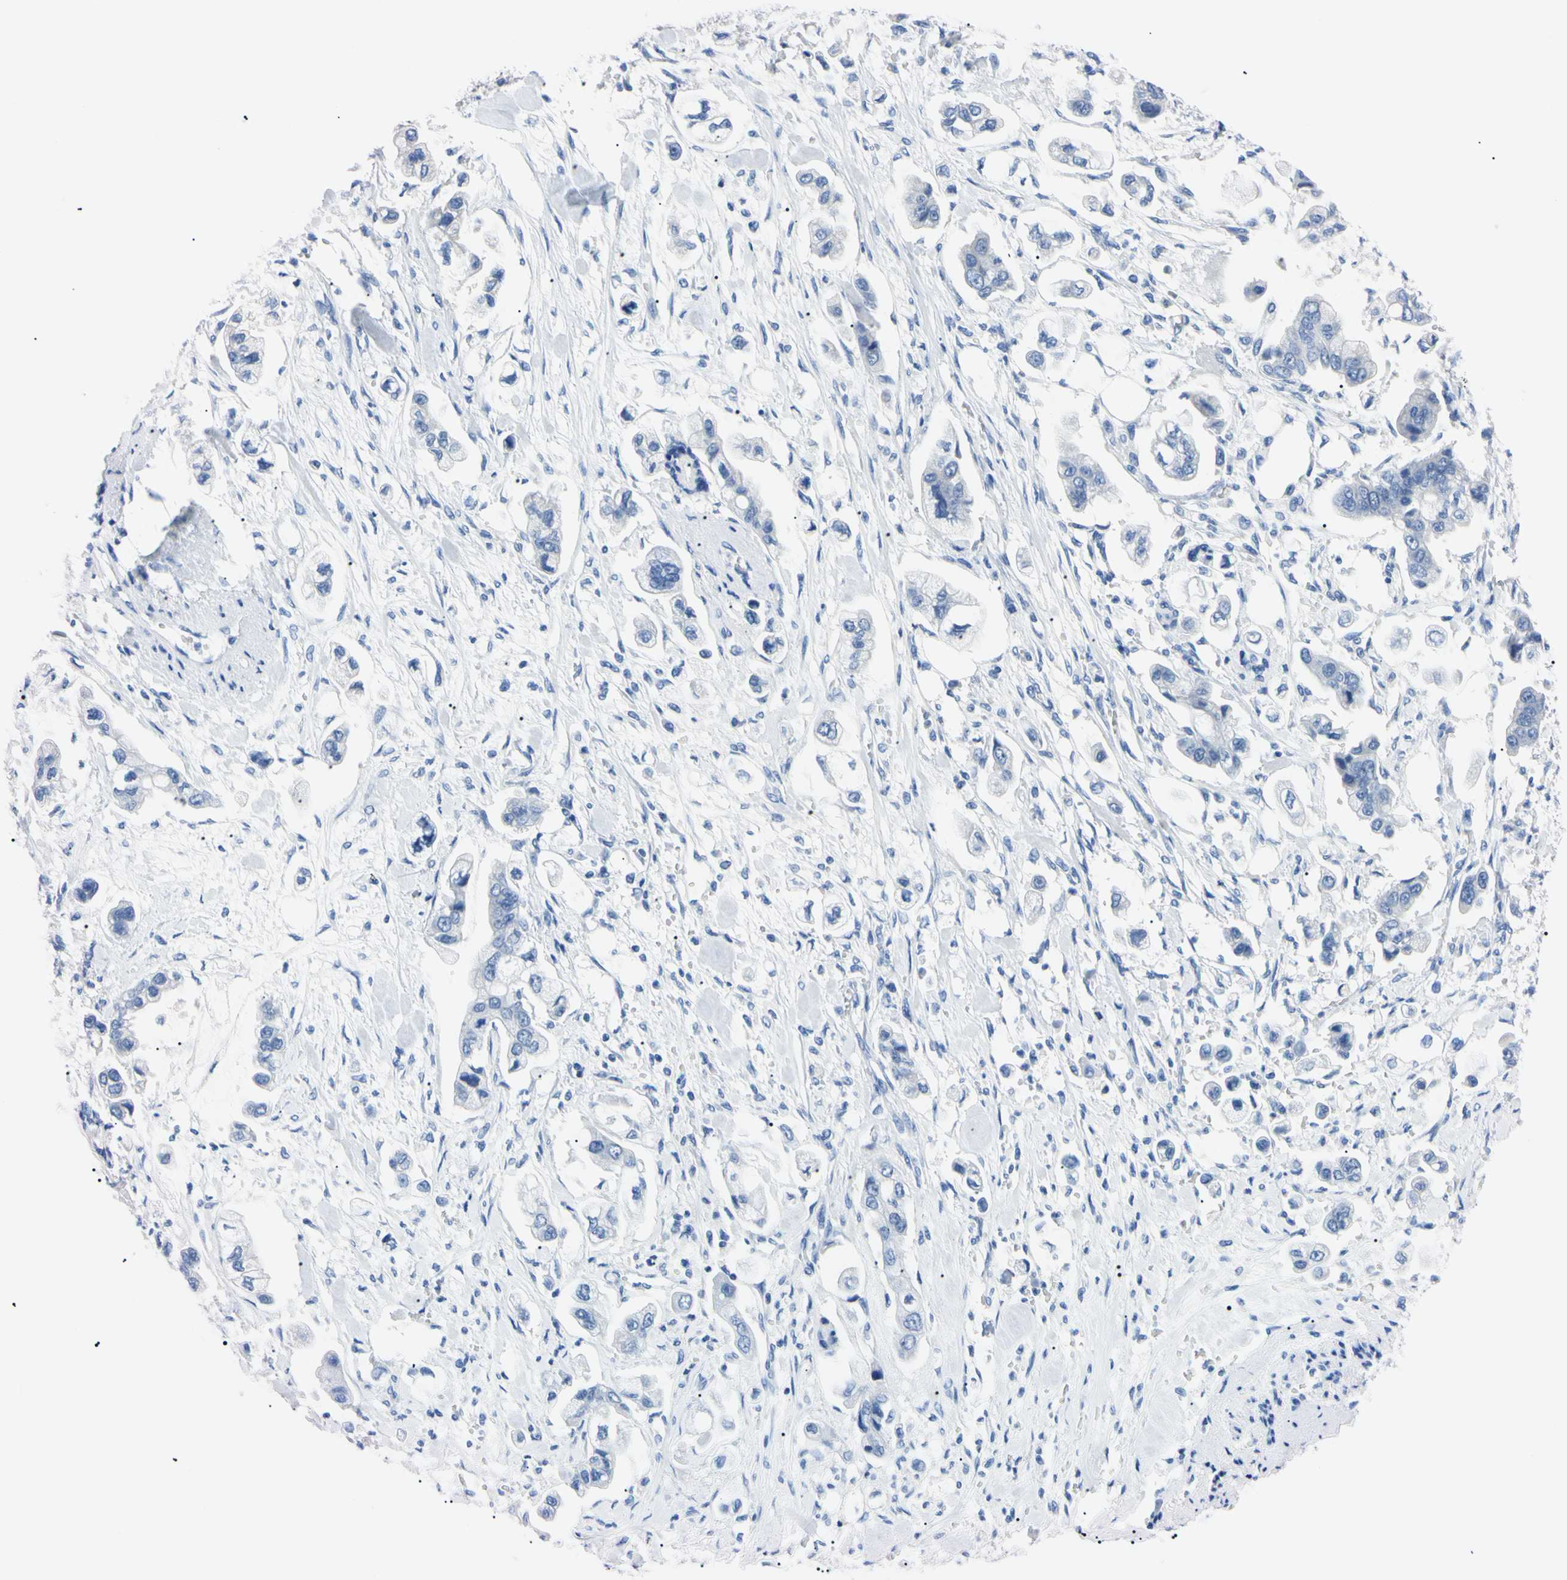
{"staining": {"intensity": "negative", "quantity": "none", "location": "none"}, "tissue": "stomach cancer", "cell_type": "Tumor cells", "image_type": "cancer", "snomed": [{"axis": "morphology", "description": "Adenocarcinoma, NOS"}, {"axis": "topography", "description": "Stomach"}], "caption": "Protein analysis of adenocarcinoma (stomach) displays no significant positivity in tumor cells. Nuclei are stained in blue.", "gene": "PNKD", "patient": {"sex": "male", "age": 62}}